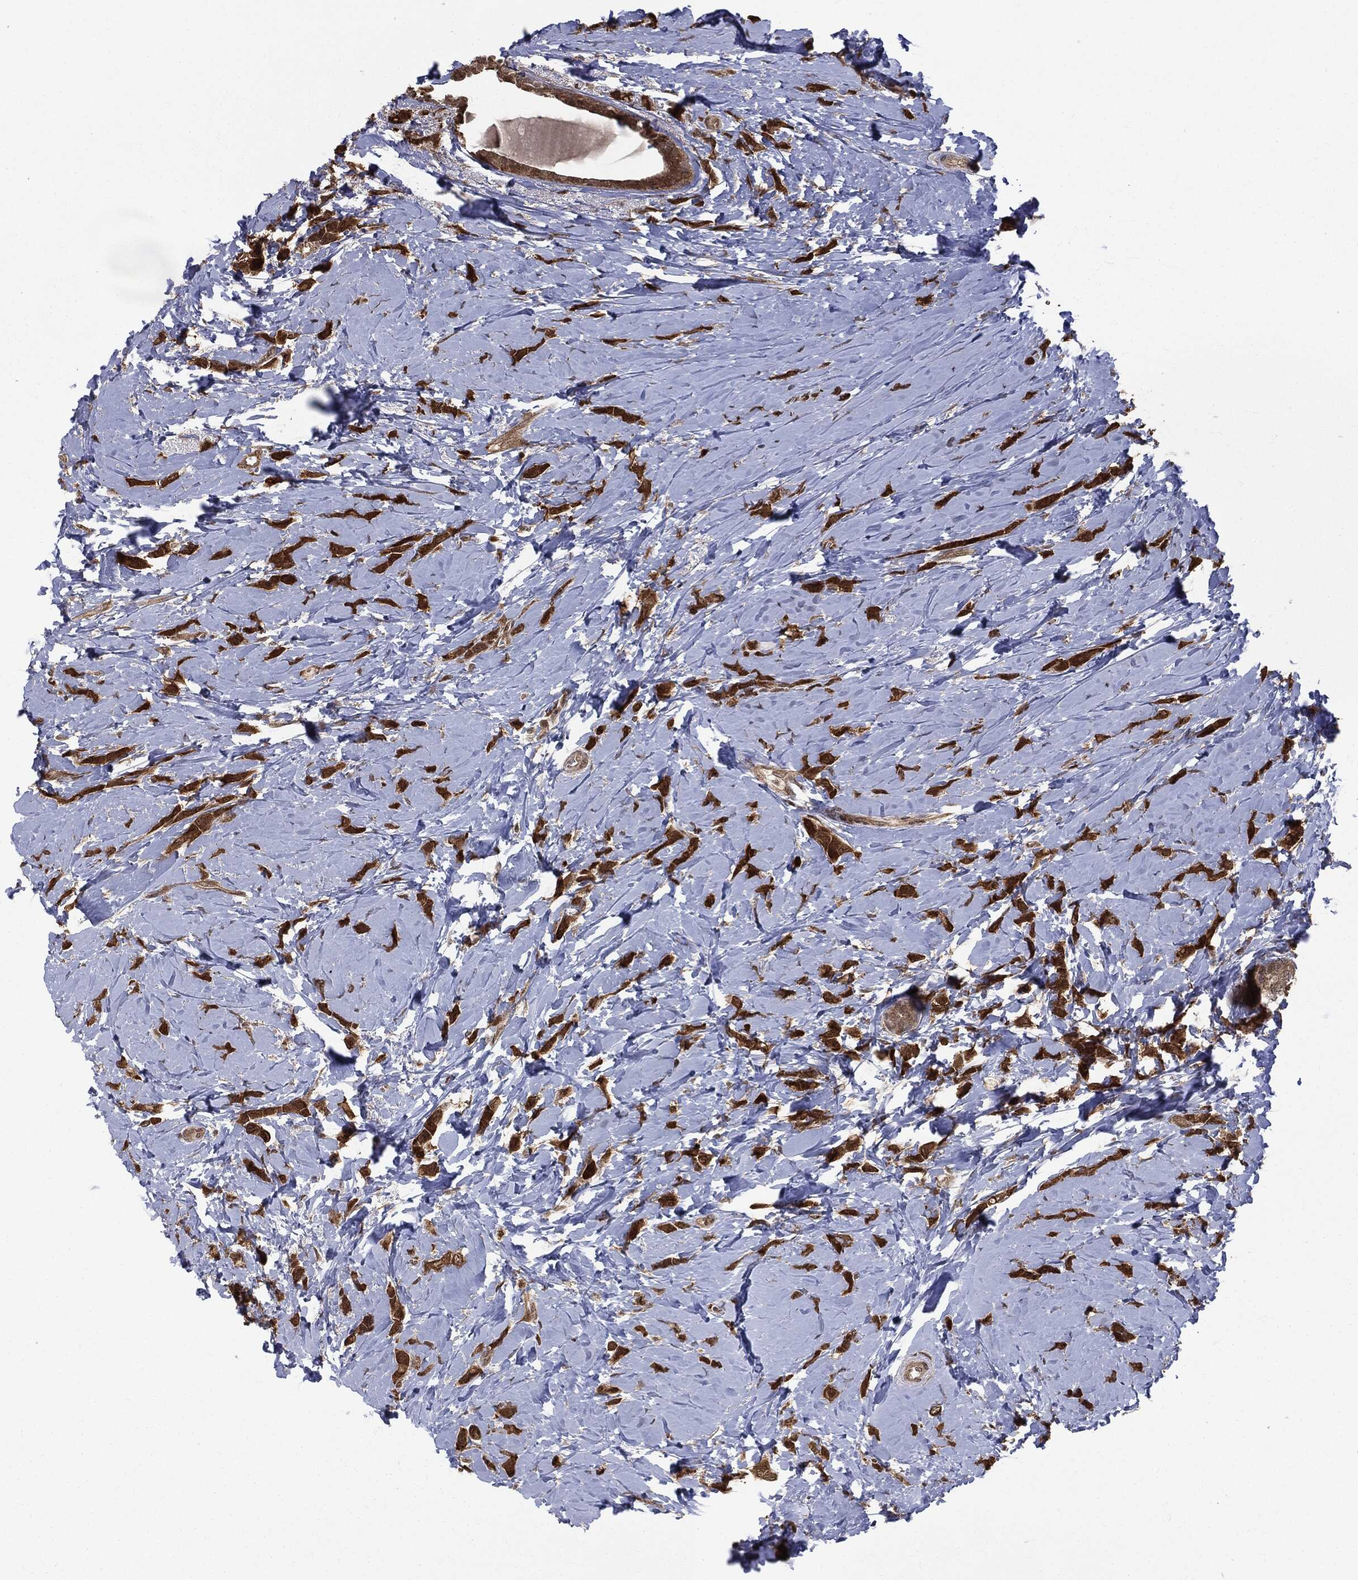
{"staining": {"intensity": "strong", "quantity": ">75%", "location": "cytoplasmic/membranous"}, "tissue": "breast cancer", "cell_type": "Tumor cells", "image_type": "cancer", "snomed": [{"axis": "morphology", "description": "Lobular carcinoma"}, {"axis": "topography", "description": "Breast"}], "caption": "Protein expression analysis of breast lobular carcinoma shows strong cytoplasmic/membranous staining in about >75% of tumor cells.", "gene": "GPI", "patient": {"sex": "female", "age": 66}}